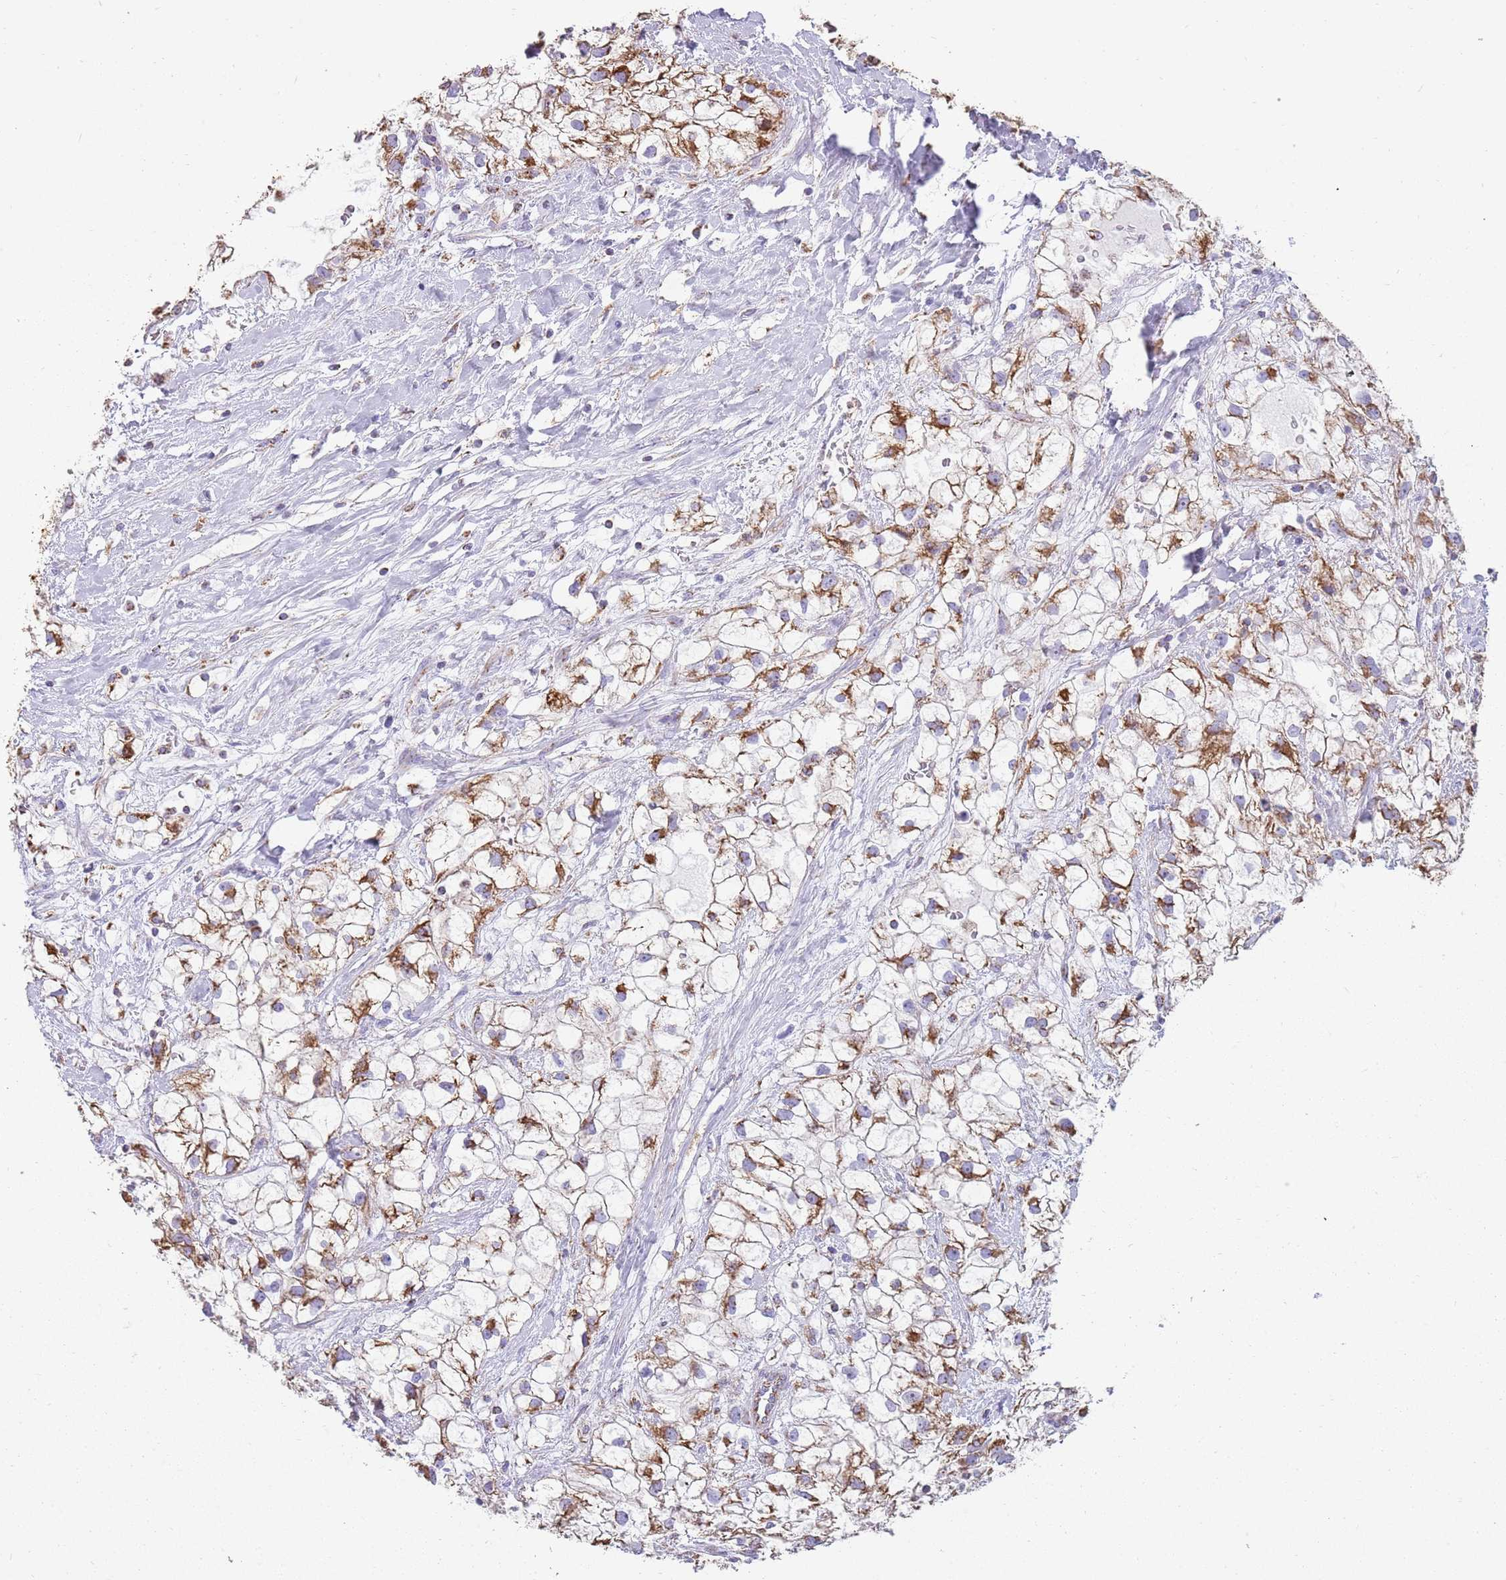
{"staining": {"intensity": "strong", "quantity": "25%-75%", "location": "cytoplasmic/membranous"}, "tissue": "renal cancer", "cell_type": "Tumor cells", "image_type": "cancer", "snomed": [{"axis": "morphology", "description": "Adenocarcinoma, NOS"}, {"axis": "topography", "description": "Kidney"}], "caption": "Immunohistochemical staining of renal cancer displays strong cytoplasmic/membranous protein positivity in about 25%-75% of tumor cells. (brown staining indicates protein expression, while blue staining denotes nuclei).", "gene": "TTLL1", "patient": {"sex": "male", "age": 59}}